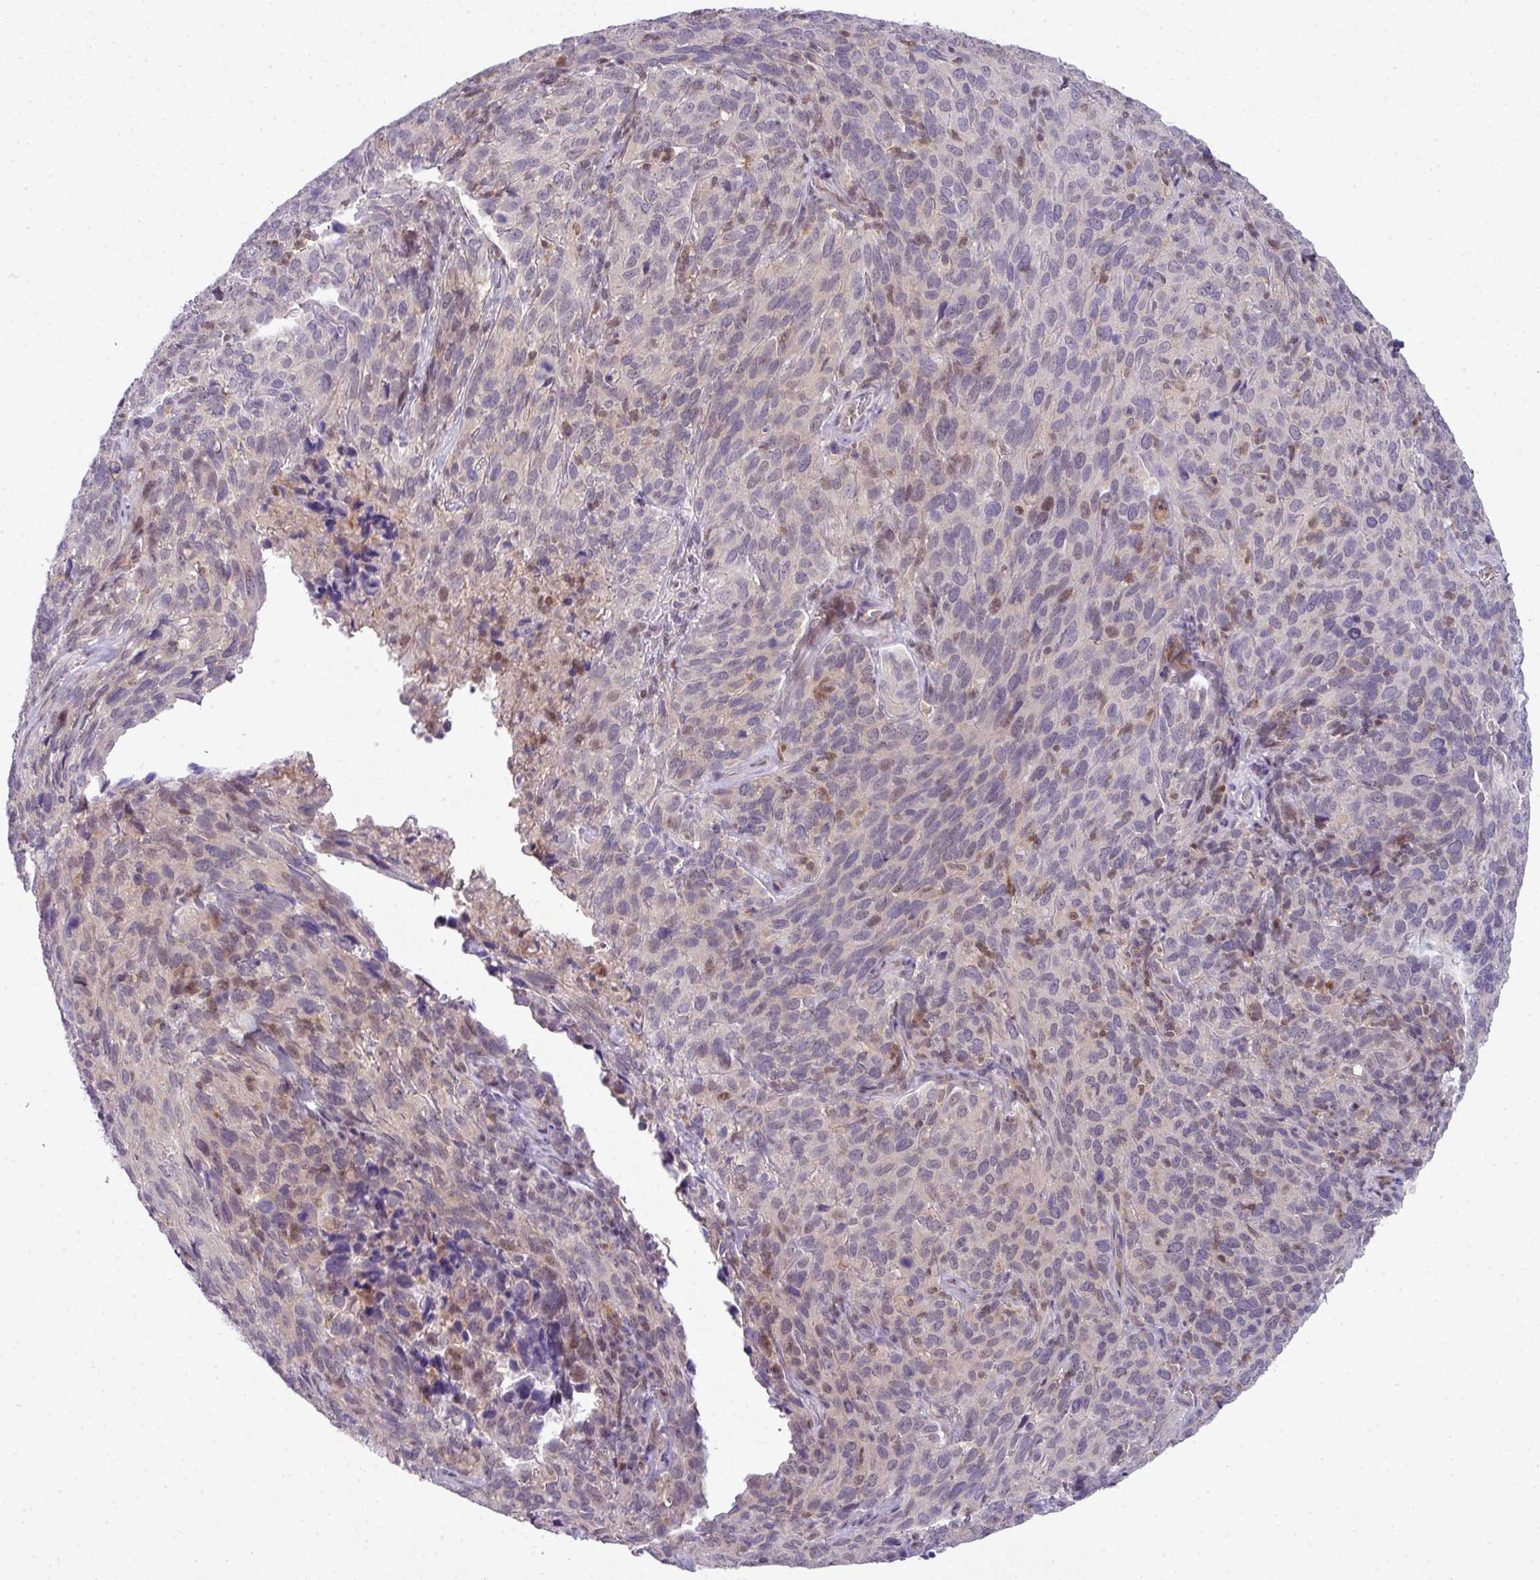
{"staining": {"intensity": "weak", "quantity": "<25%", "location": "nuclear"}, "tissue": "cervical cancer", "cell_type": "Tumor cells", "image_type": "cancer", "snomed": [{"axis": "morphology", "description": "Squamous cell carcinoma, NOS"}, {"axis": "topography", "description": "Cervix"}], "caption": "This is an immunohistochemistry (IHC) histopathology image of cervical cancer. There is no staining in tumor cells.", "gene": "STAT5A", "patient": {"sex": "female", "age": 51}}